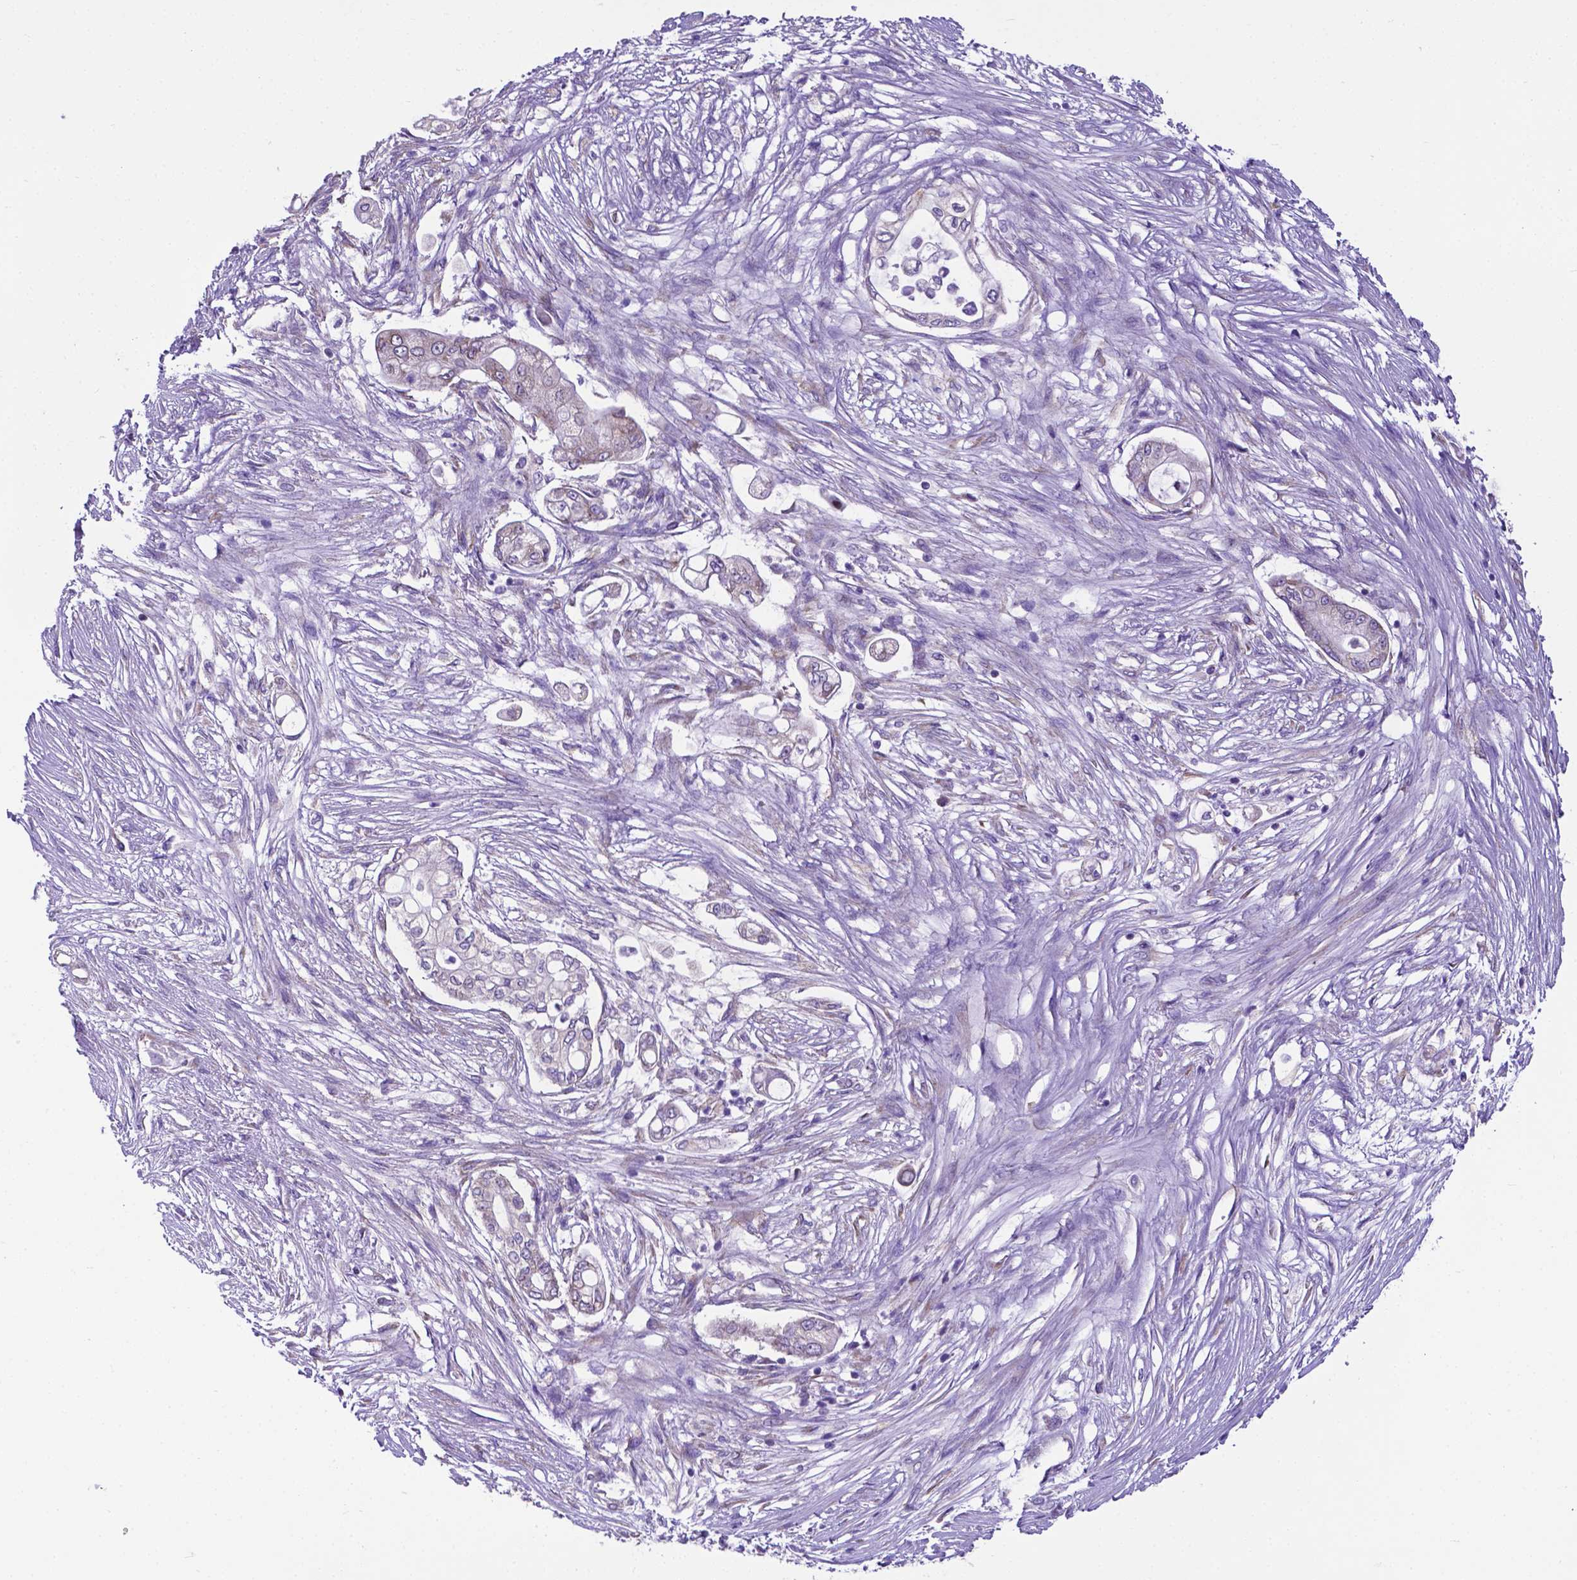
{"staining": {"intensity": "moderate", "quantity": "<25%", "location": "cytoplasmic/membranous"}, "tissue": "pancreatic cancer", "cell_type": "Tumor cells", "image_type": "cancer", "snomed": [{"axis": "morphology", "description": "Adenocarcinoma, NOS"}, {"axis": "topography", "description": "Pancreas"}], "caption": "The histopathology image shows staining of pancreatic cancer (adenocarcinoma), revealing moderate cytoplasmic/membranous protein expression (brown color) within tumor cells. The staining was performed using DAB, with brown indicating positive protein expression. Nuclei are stained blue with hematoxylin.", "gene": "RPL6", "patient": {"sex": "female", "age": 69}}